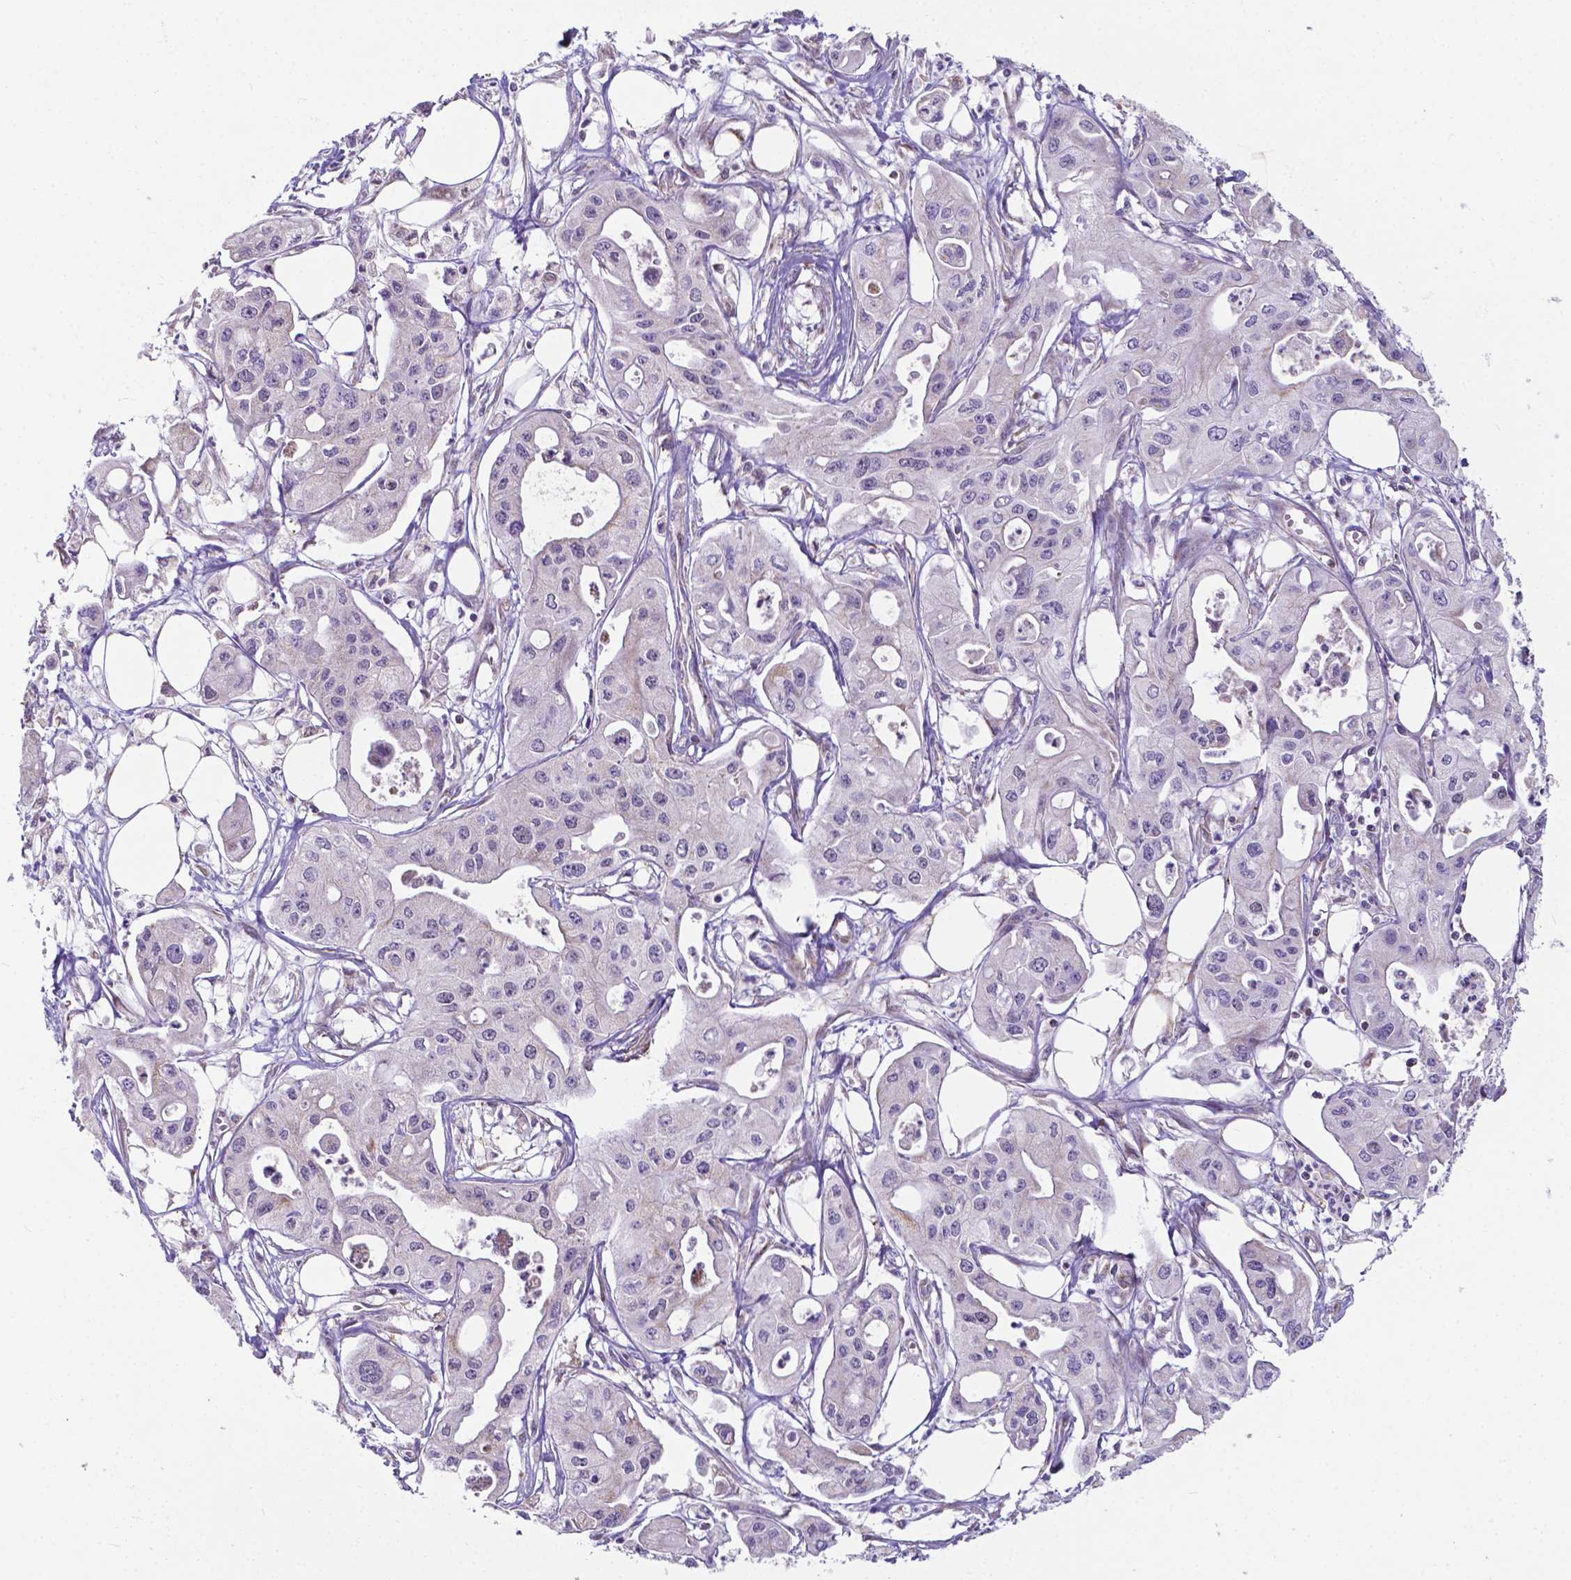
{"staining": {"intensity": "negative", "quantity": "none", "location": "none"}, "tissue": "pancreatic cancer", "cell_type": "Tumor cells", "image_type": "cancer", "snomed": [{"axis": "morphology", "description": "Adenocarcinoma, NOS"}, {"axis": "topography", "description": "Pancreas"}], "caption": "Adenocarcinoma (pancreatic) was stained to show a protein in brown. There is no significant positivity in tumor cells. (Stains: DAB IHC with hematoxylin counter stain, Microscopy: brightfield microscopy at high magnification).", "gene": "FAM114A1", "patient": {"sex": "male", "age": 70}}